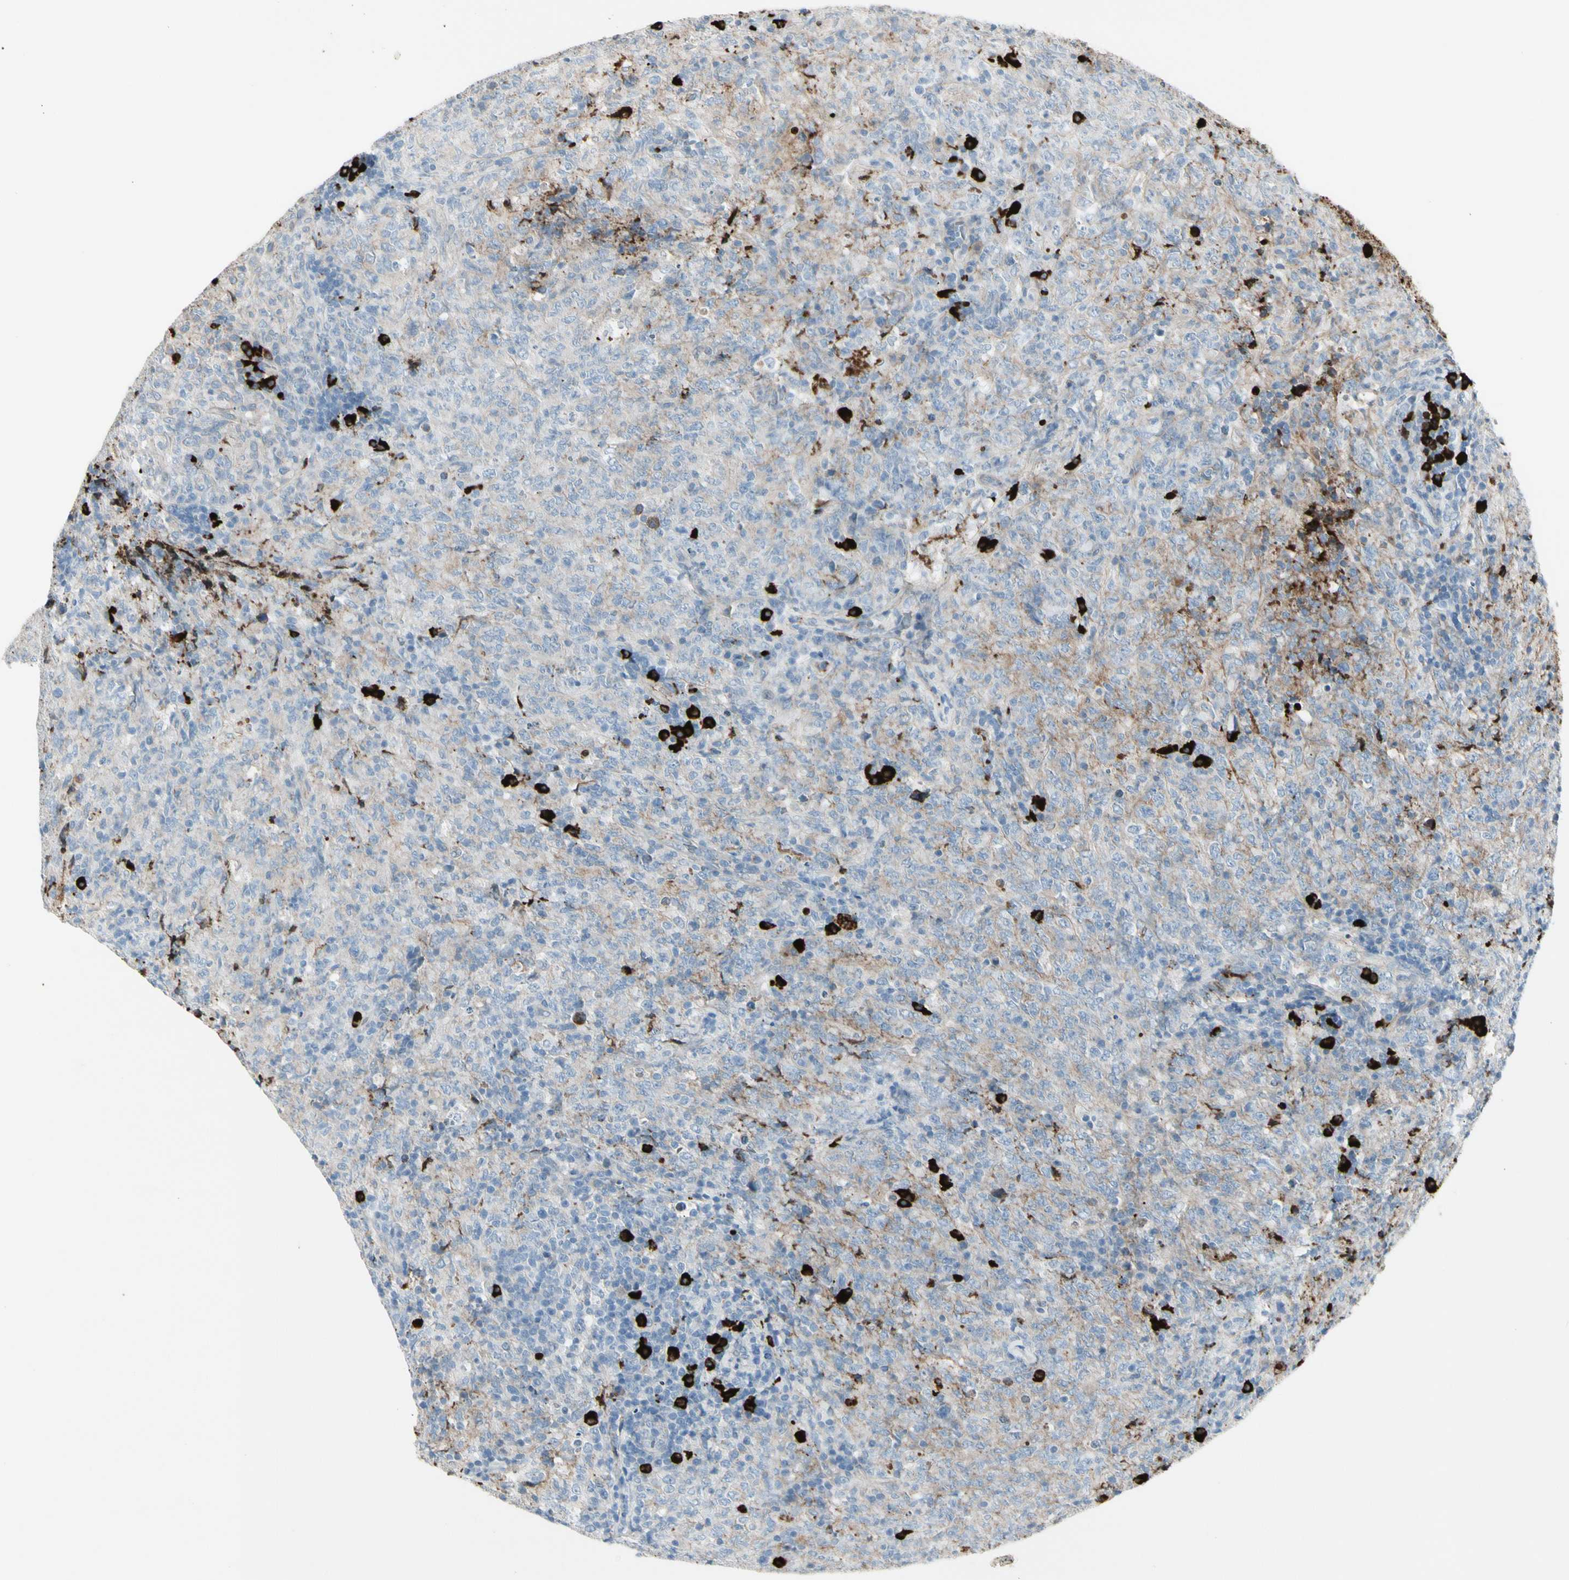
{"staining": {"intensity": "negative", "quantity": "none", "location": "none"}, "tissue": "lymphoma", "cell_type": "Tumor cells", "image_type": "cancer", "snomed": [{"axis": "morphology", "description": "Malignant lymphoma, non-Hodgkin's type, High grade"}, {"axis": "topography", "description": "Tonsil"}], "caption": "Histopathology image shows no significant protein positivity in tumor cells of high-grade malignant lymphoma, non-Hodgkin's type. (Immunohistochemistry (ihc), brightfield microscopy, high magnification).", "gene": "IGHG1", "patient": {"sex": "female", "age": 36}}